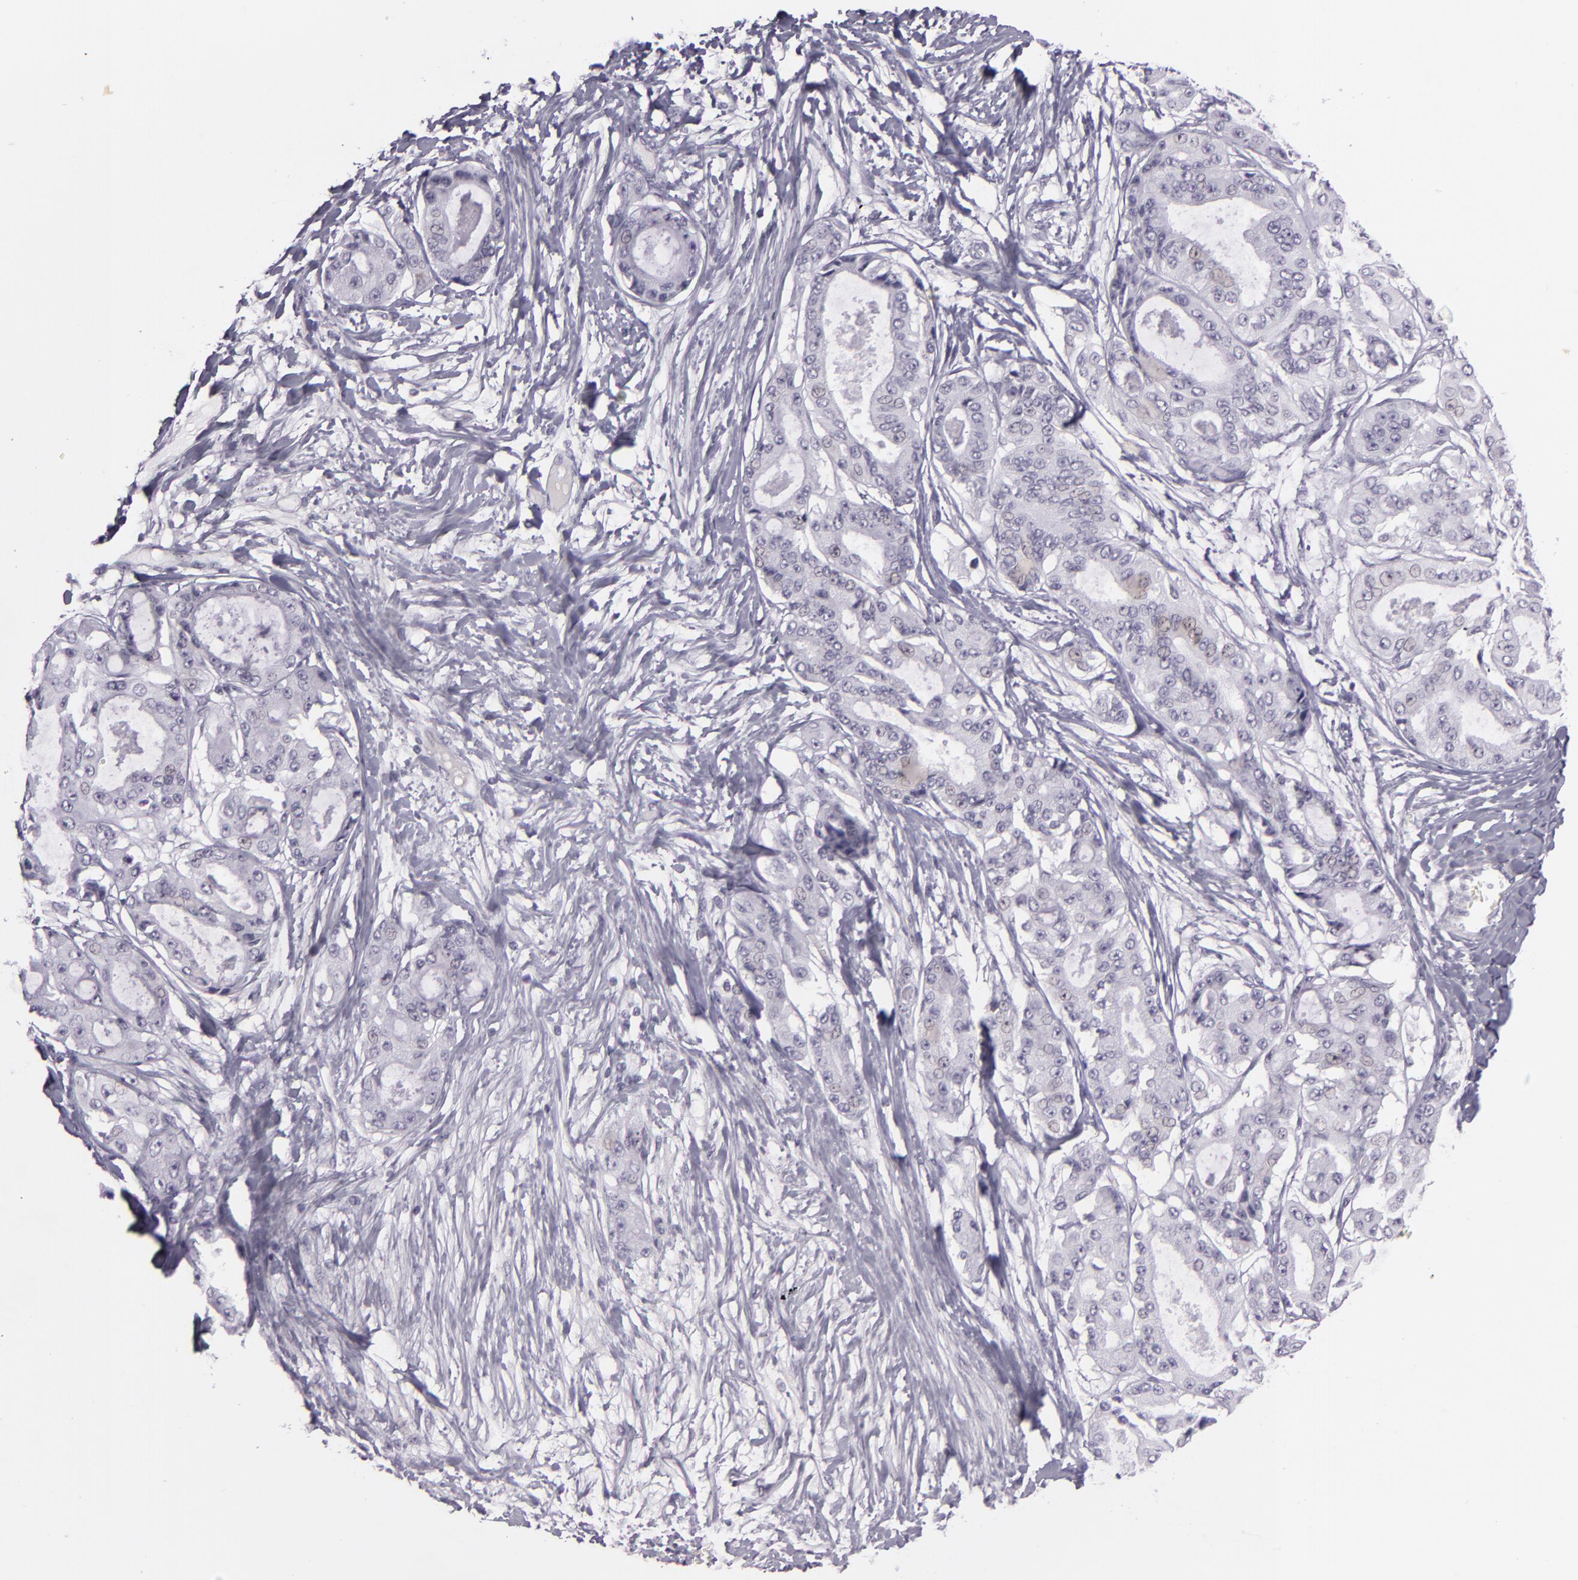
{"staining": {"intensity": "negative", "quantity": "none", "location": "none"}, "tissue": "ovarian cancer", "cell_type": "Tumor cells", "image_type": "cancer", "snomed": [{"axis": "morphology", "description": "Carcinoma, endometroid"}, {"axis": "topography", "description": "Ovary"}], "caption": "A high-resolution photomicrograph shows immunohistochemistry staining of ovarian endometroid carcinoma, which demonstrates no significant expression in tumor cells. The staining is performed using DAB brown chromogen with nuclei counter-stained in using hematoxylin.", "gene": "MCM3", "patient": {"sex": "female", "age": 61}}